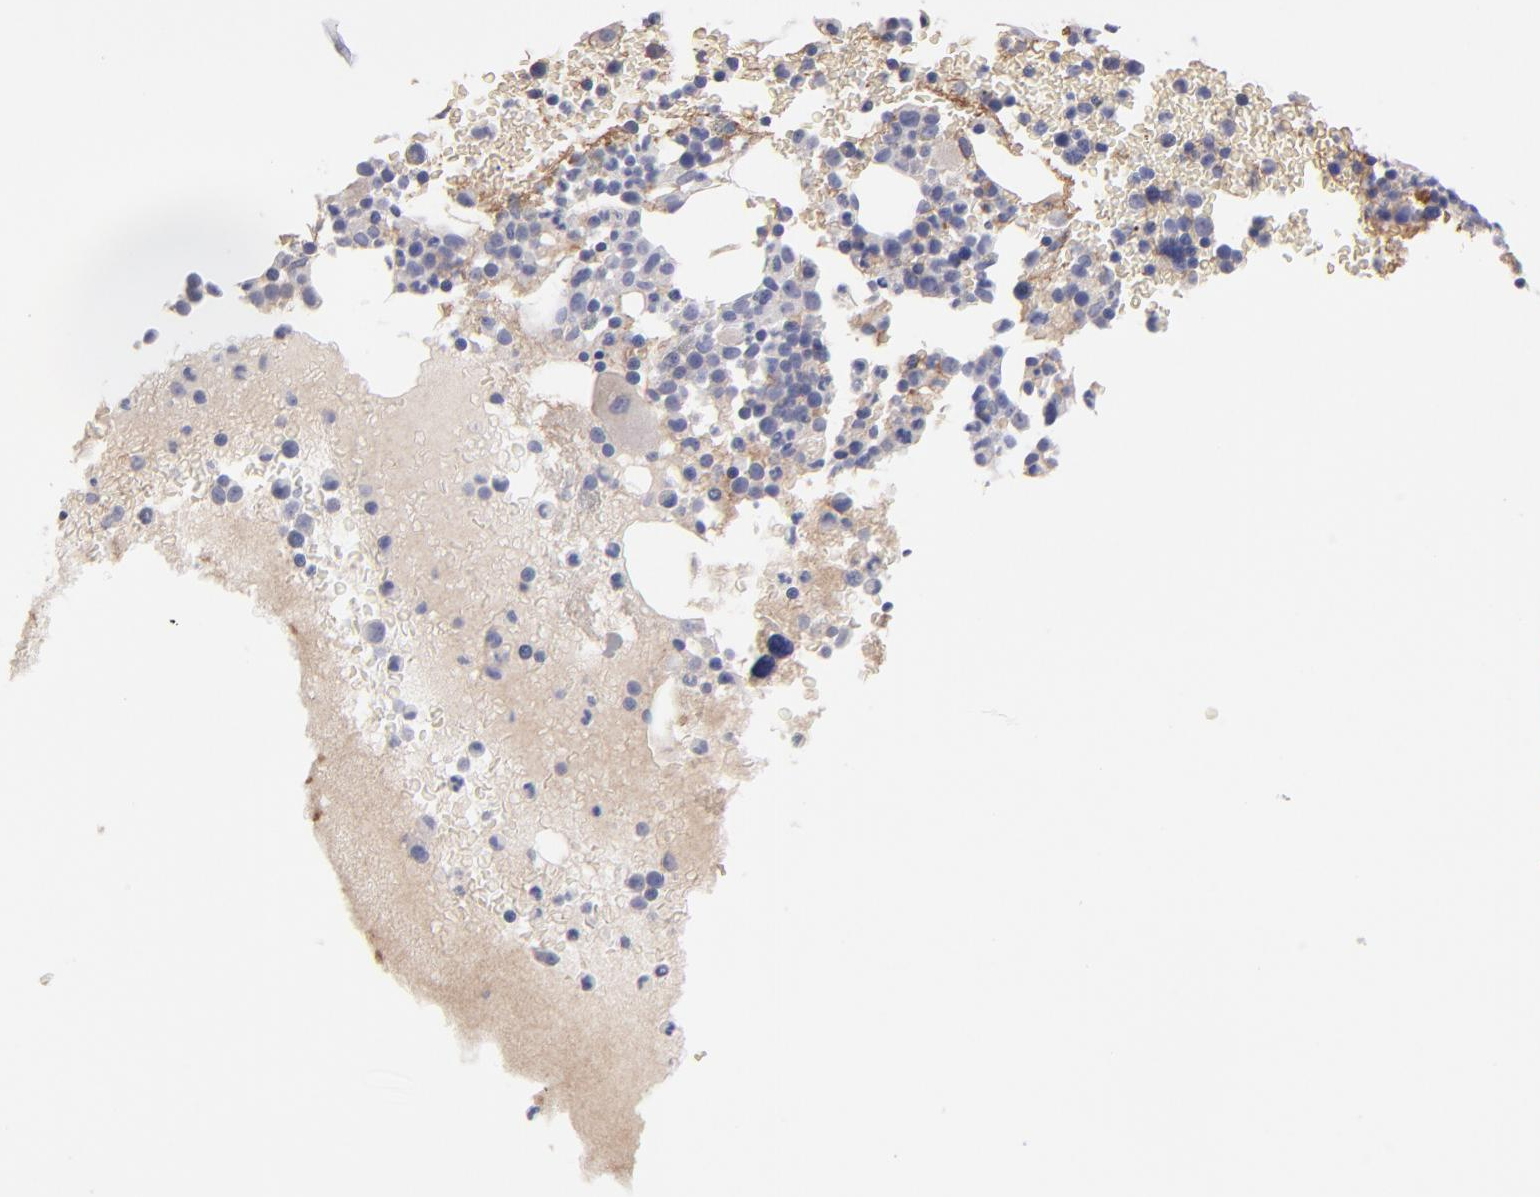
{"staining": {"intensity": "negative", "quantity": "none", "location": "none"}, "tissue": "bone marrow", "cell_type": "Hematopoietic cells", "image_type": "normal", "snomed": [{"axis": "morphology", "description": "Normal tissue, NOS"}, {"axis": "topography", "description": "Bone marrow"}], "caption": "This is a micrograph of immunohistochemistry (IHC) staining of unremarkable bone marrow, which shows no staining in hematopoietic cells.", "gene": "F13B", "patient": {"sex": "male", "age": 68}}